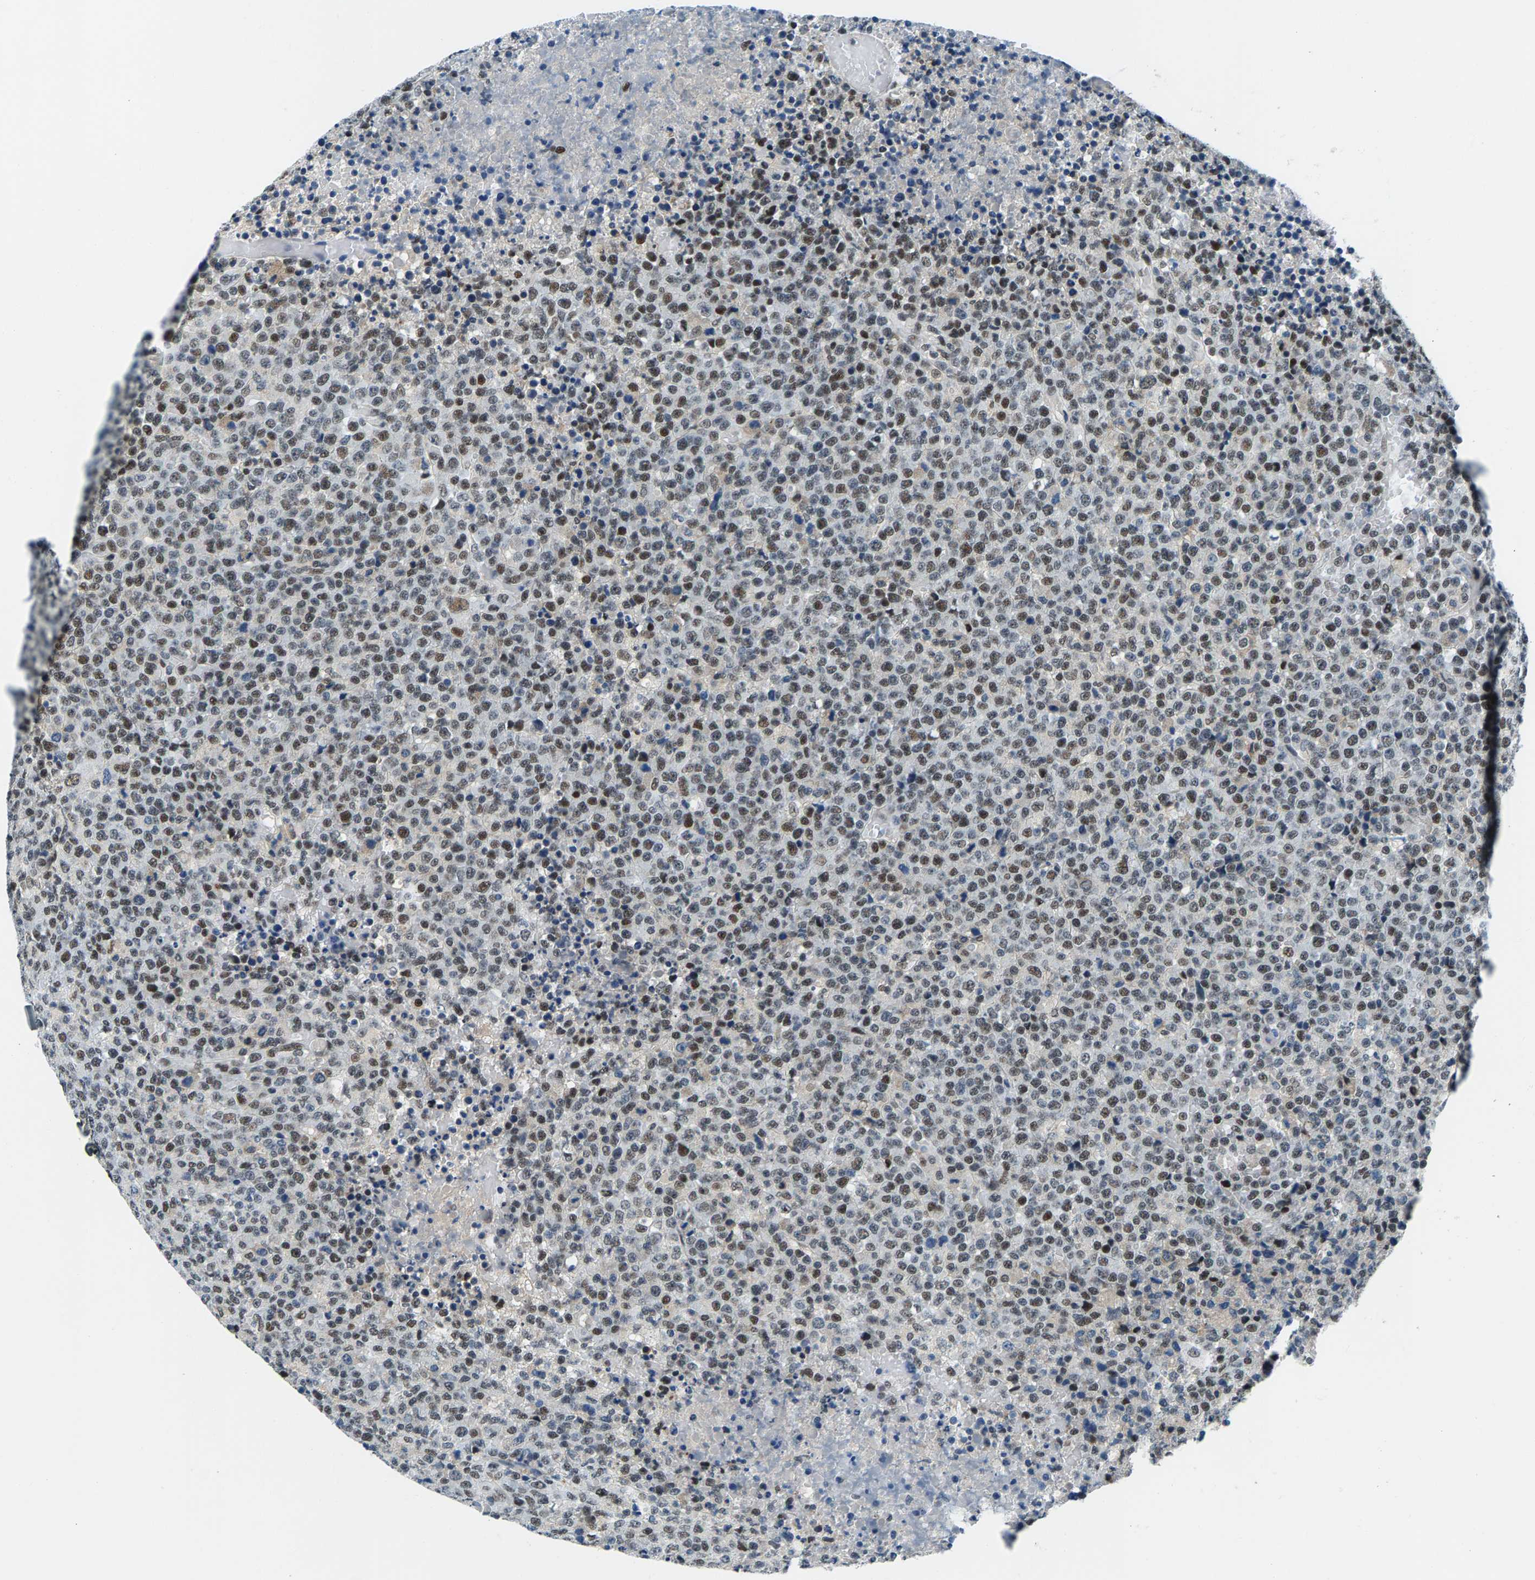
{"staining": {"intensity": "moderate", "quantity": ">75%", "location": "nuclear"}, "tissue": "lymphoma", "cell_type": "Tumor cells", "image_type": "cancer", "snomed": [{"axis": "morphology", "description": "Malignant lymphoma, non-Hodgkin's type, High grade"}, {"axis": "topography", "description": "Lymph node"}], "caption": "Brown immunohistochemical staining in human lymphoma shows moderate nuclear expression in about >75% of tumor cells.", "gene": "ATF2", "patient": {"sex": "male", "age": 13}}